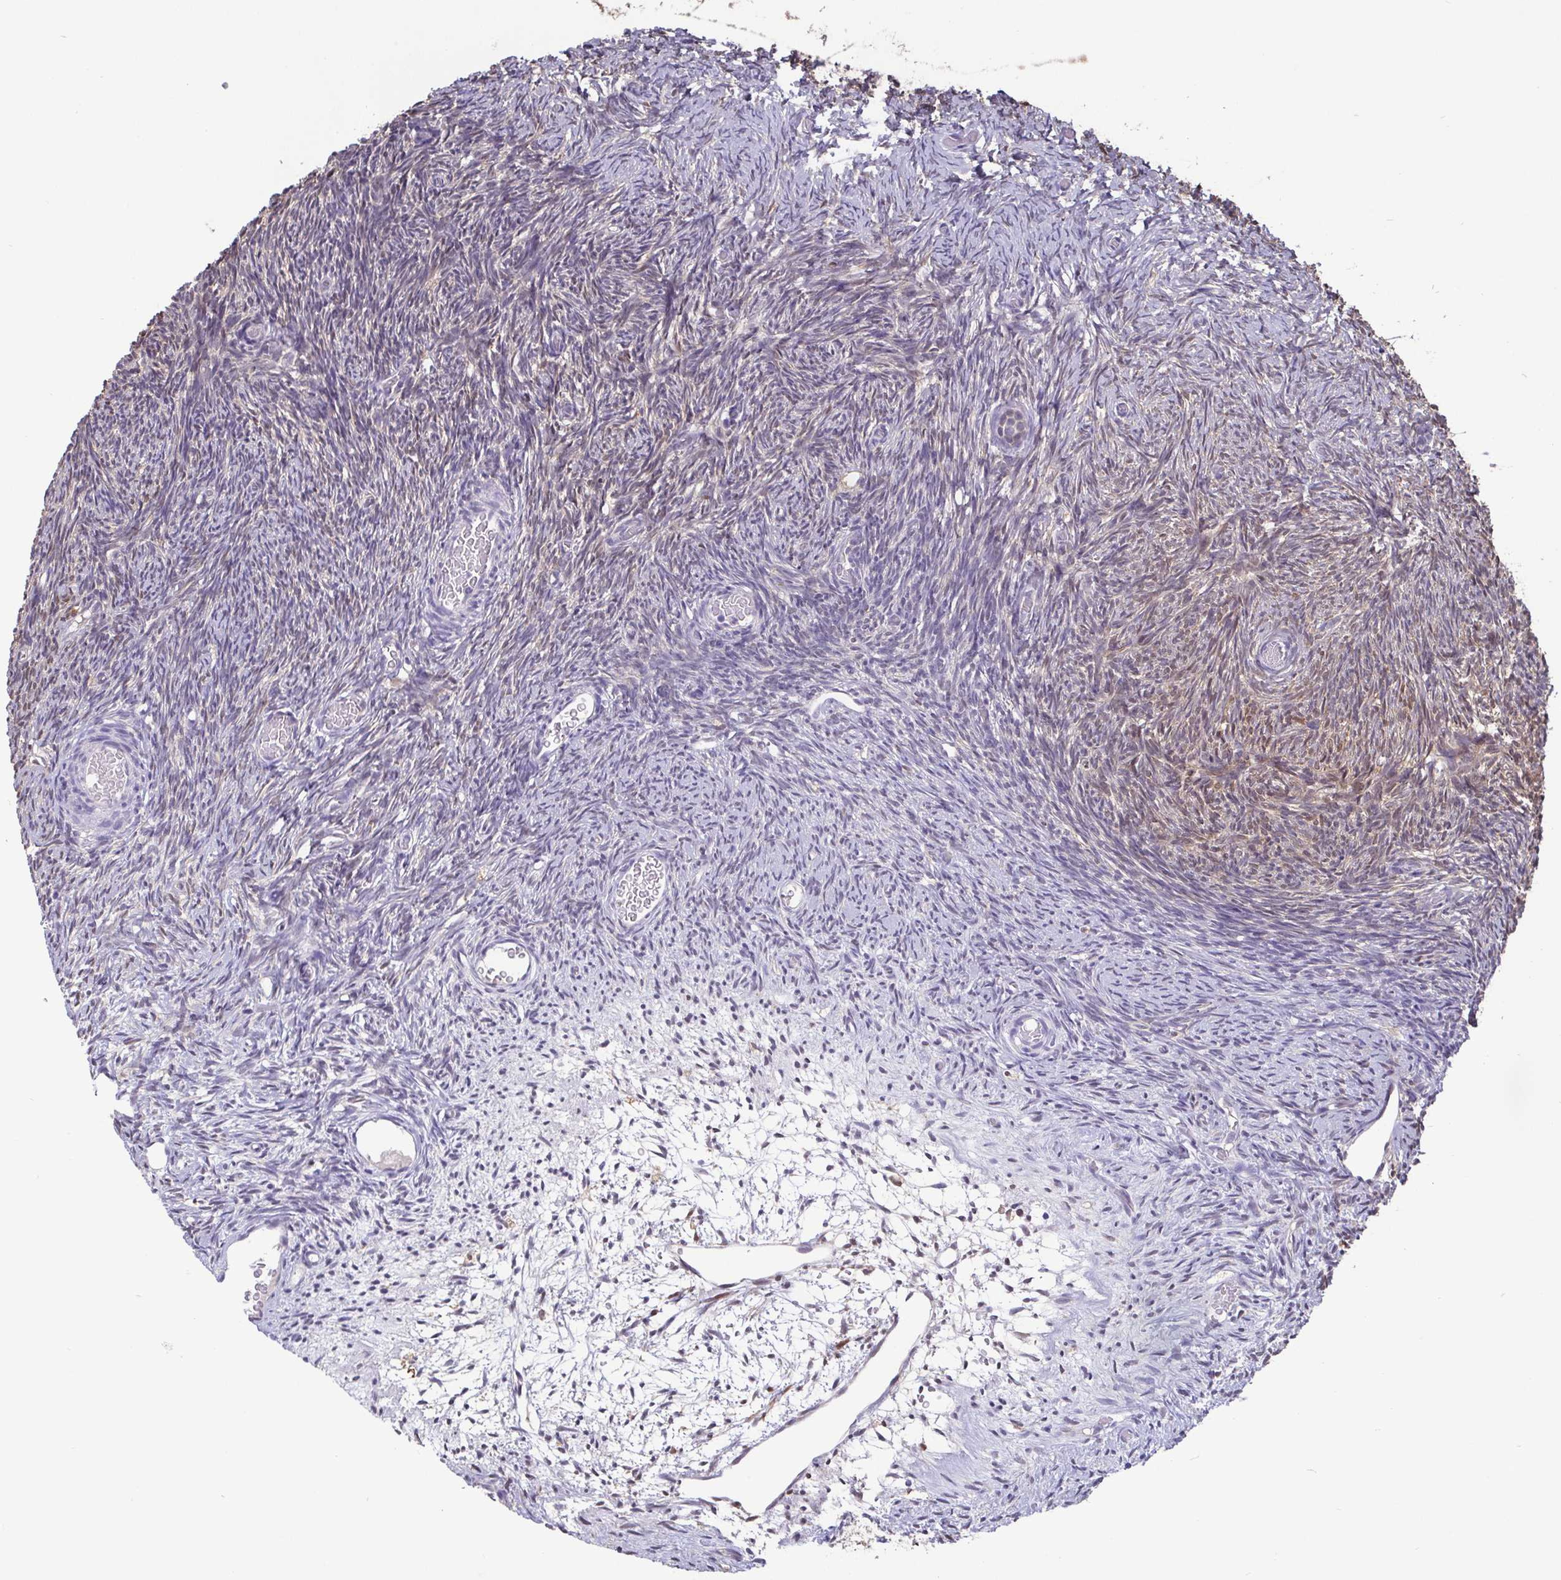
{"staining": {"intensity": "negative", "quantity": "none", "location": "none"}, "tissue": "ovary", "cell_type": "Follicle cells", "image_type": "normal", "snomed": [{"axis": "morphology", "description": "Normal tissue, NOS"}, {"axis": "topography", "description": "Ovary"}], "caption": "DAB (3,3'-diaminobenzidine) immunohistochemical staining of normal ovary exhibits no significant positivity in follicle cells.", "gene": "IDH1", "patient": {"sex": "female", "age": 39}}